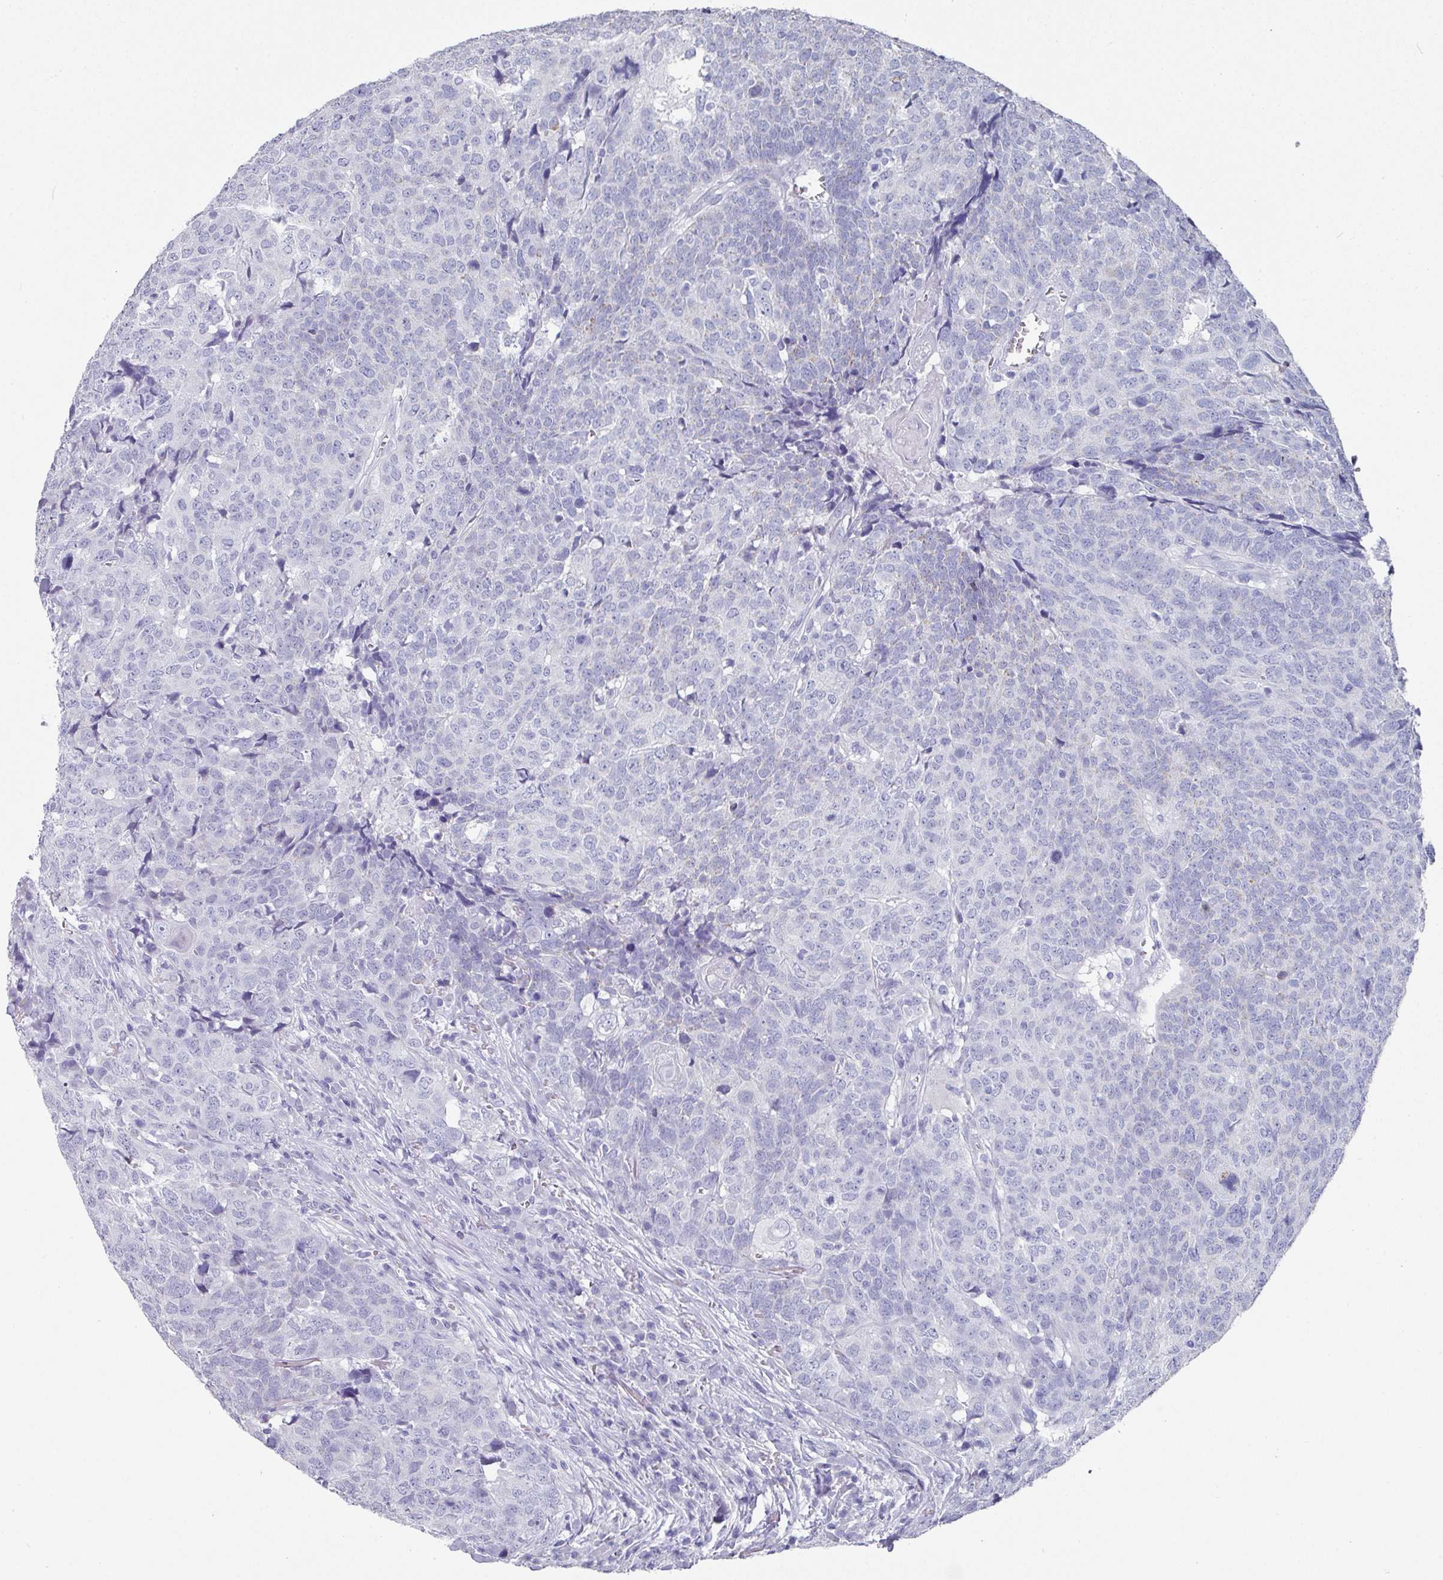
{"staining": {"intensity": "negative", "quantity": "none", "location": "none"}, "tissue": "head and neck cancer", "cell_type": "Tumor cells", "image_type": "cancer", "snomed": [{"axis": "morphology", "description": "Squamous cell carcinoma, NOS"}, {"axis": "topography", "description": "Head-Neck"}], "caption": "Photomicrograph shows no significant protein expression in tumor cells of head and neck squamous cell carcinoma. (Stains: DAB IHC with hematoxylin counter stain, Microscopy: brightfield microscopy at high magnification).", "gene": "SETBP1", "patient": {"sex": "male", "age": 66}}